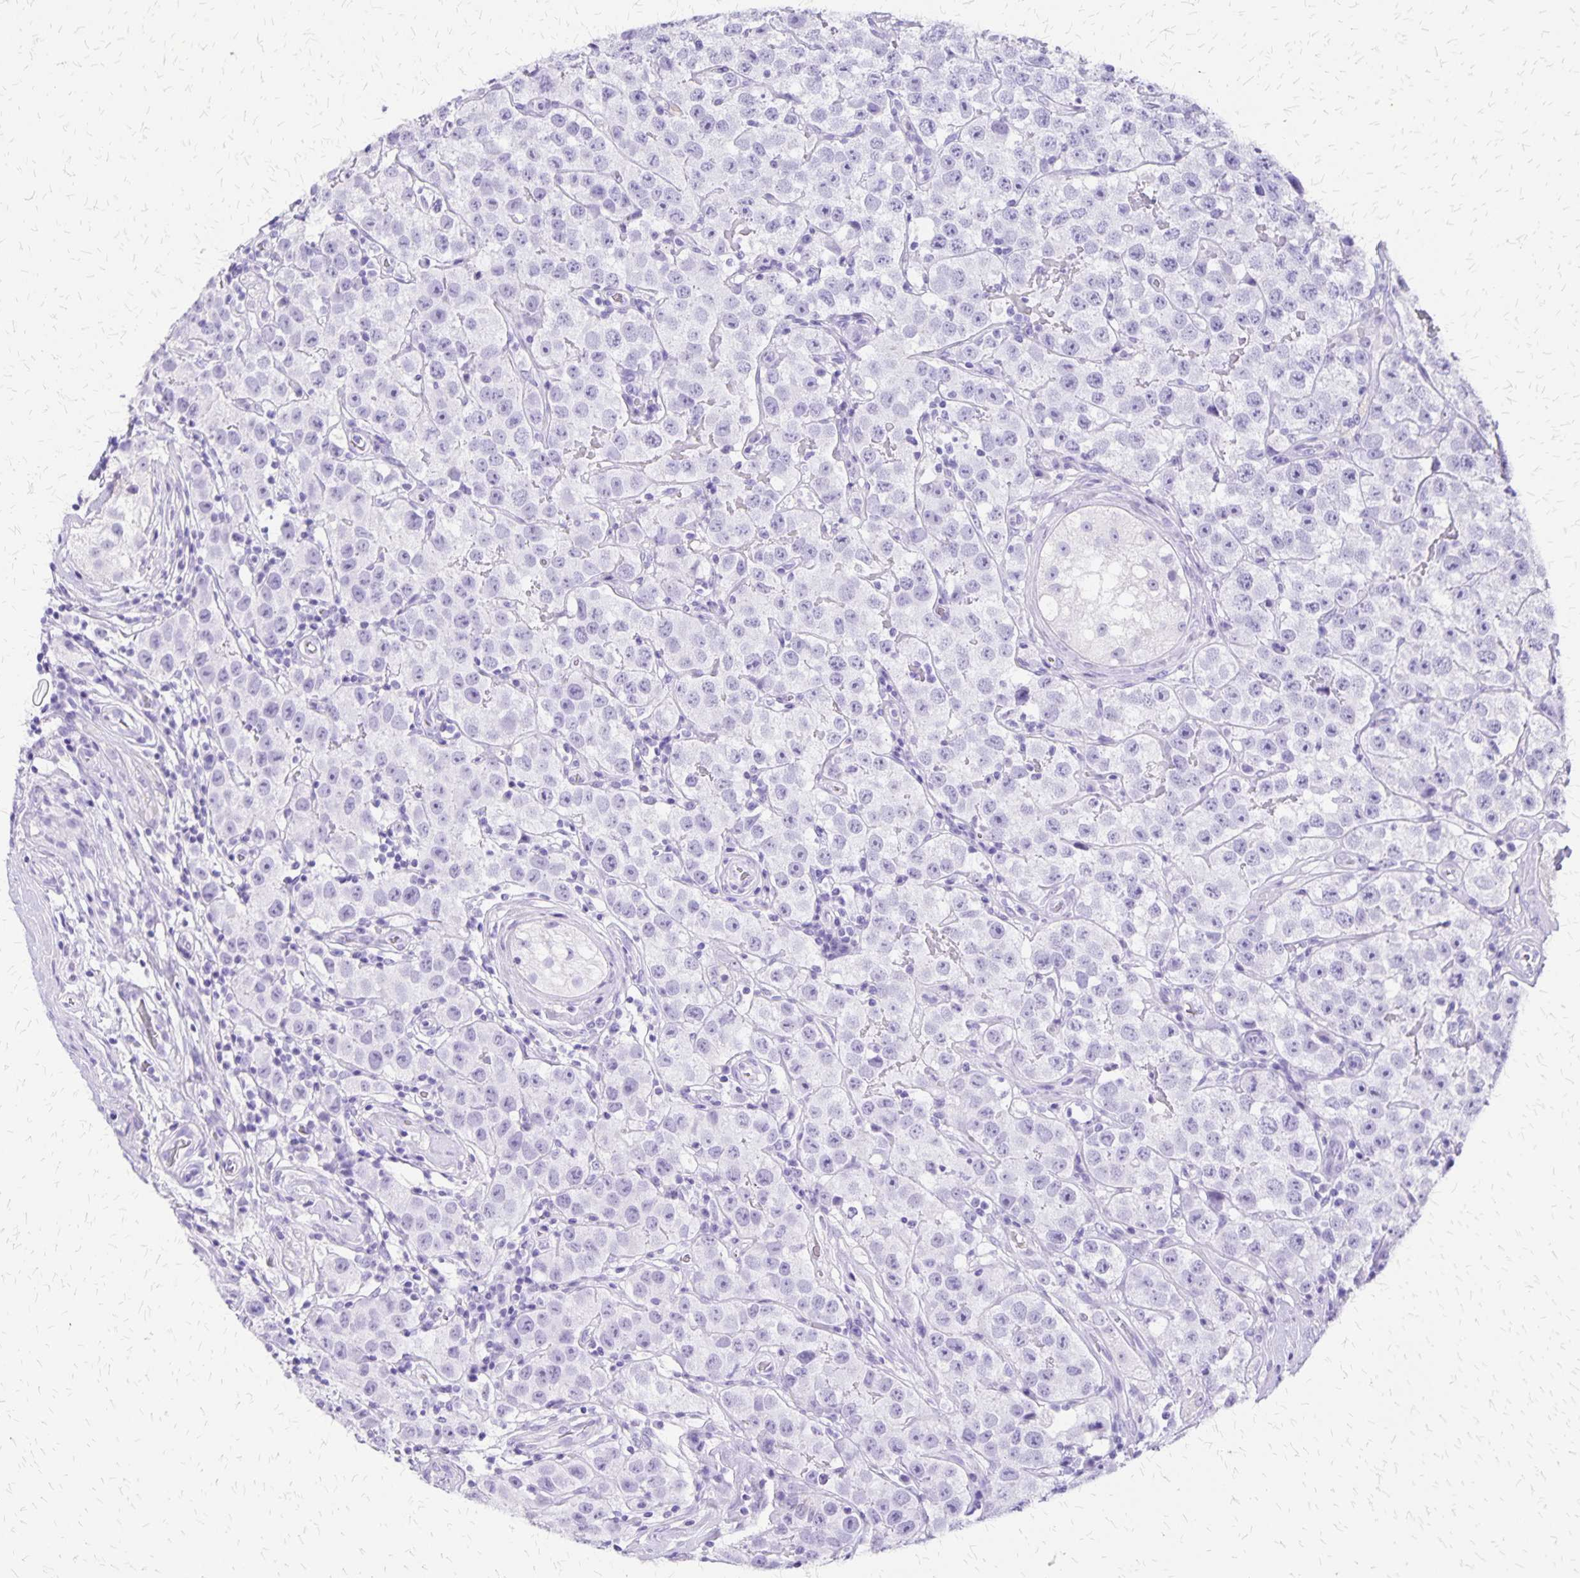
{"staining": {"intensity": "negative", "quantity": "none", "location": "none"}, "tissue": "testis cancer", "cell_type": "Tumor cells", "image_type": "cancer", "snomed": [{"axis": "morphology", "description": "Seminoma, NOS"}, {"axis": "topography", "description": "Testis"}], "caption": "The histopathology image demonstrates no staining of tumor cells in seminoma (testis).", "gene": "SLC13A2", "patient": {"sex": "male", "age": 34}}